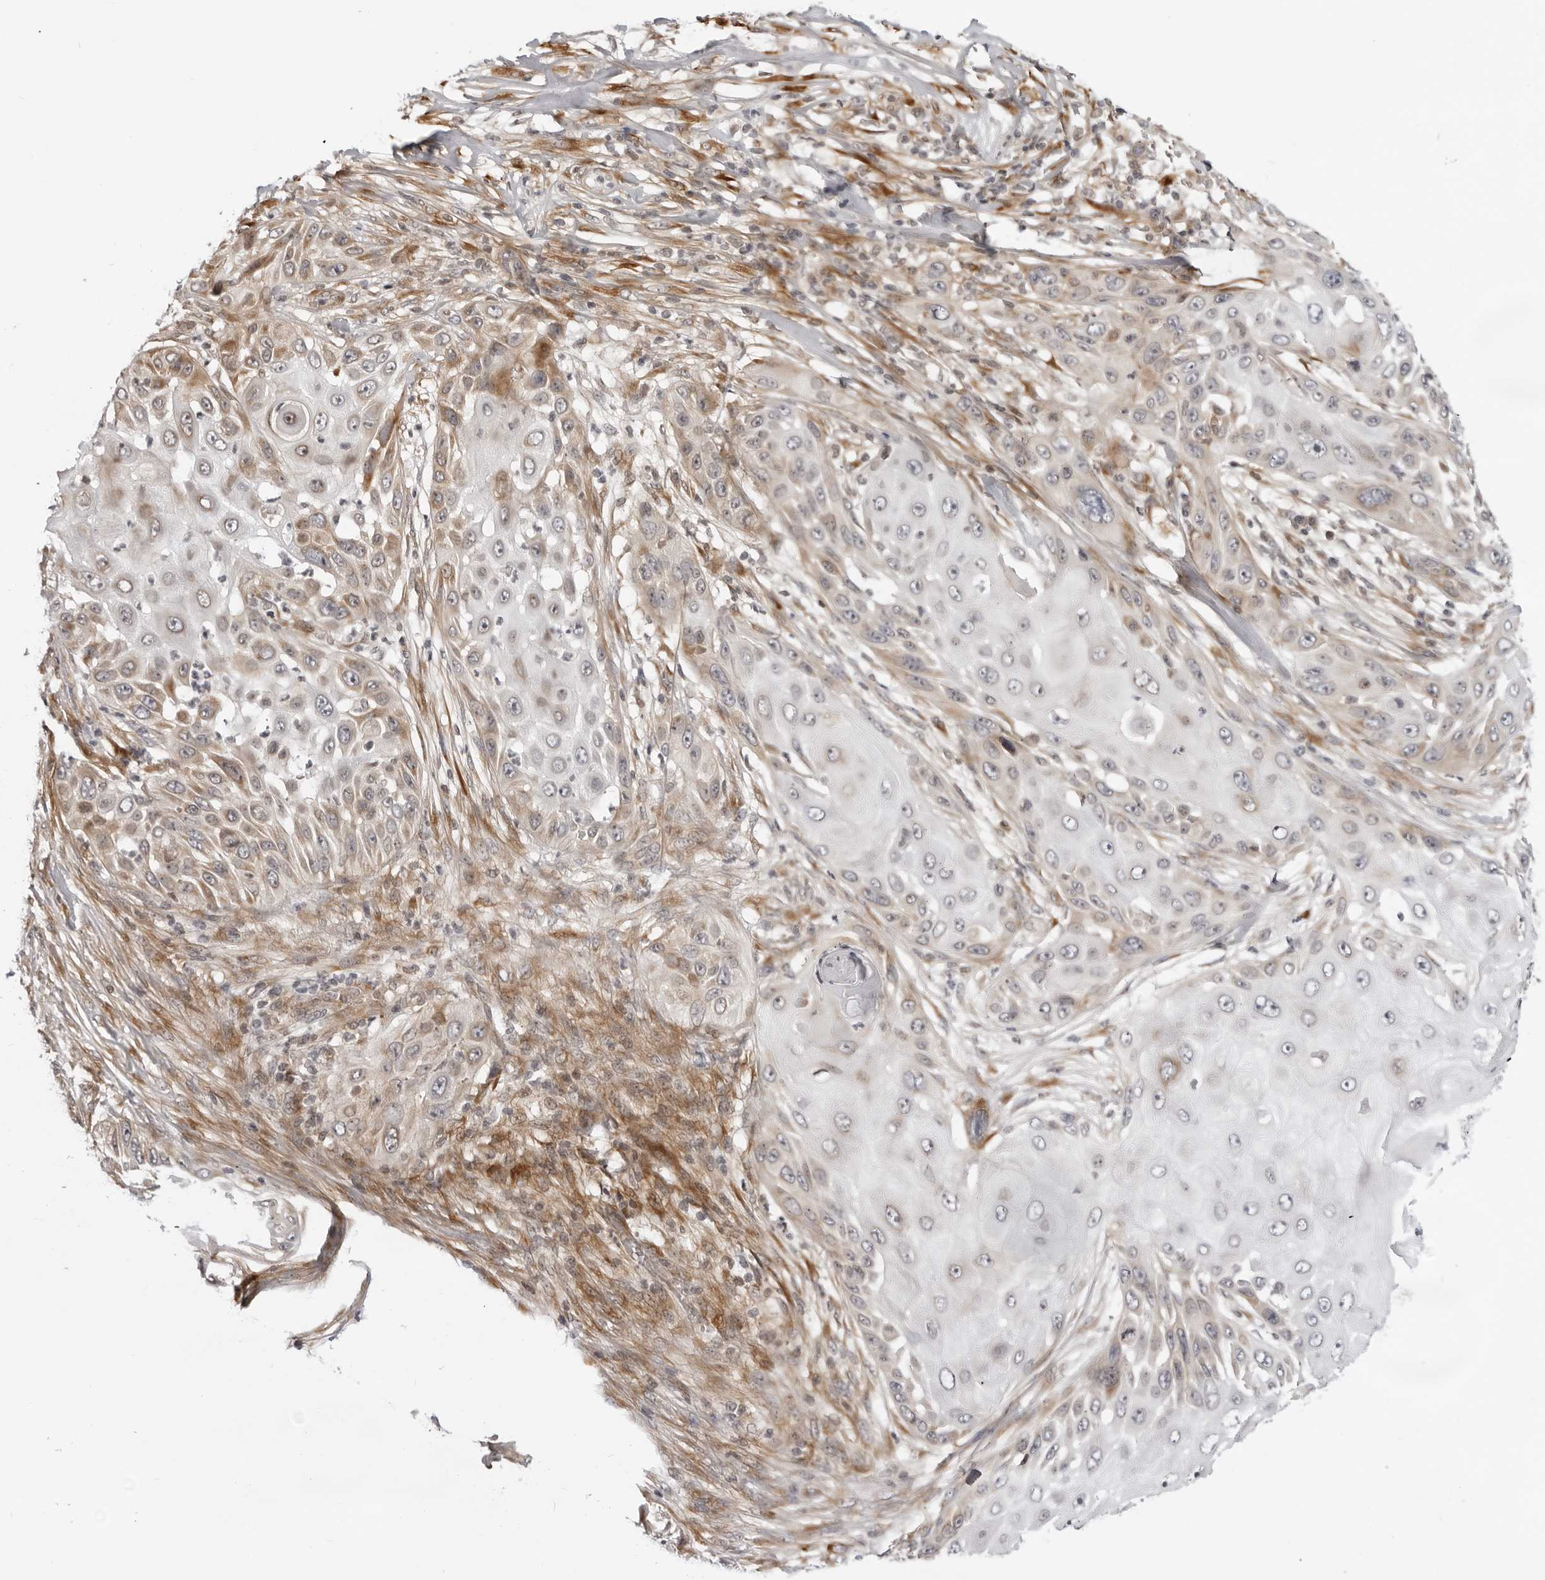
{"staining": {"intensity": "moderate", "quantity": "<25%", "location": "cytoplasmic/membranous"}, "tissue": "skin cancer", "cell_type": "Tumor cells", "image_type": "cancer", "snomed": [{"axis": "morphology", "description": "Squamous cell carcinoma, NOS"}, {"axis": "topography", "description": "Skin"}], "caption": "Immunohistochemical staining of squamous cell carcinoma (skin) demonstrates low levels of moderate cytoplasmic/membranous staining in about <25% of tumor cells.", "gene": "SRGAP2", "patient": {"sex": "female", "age": 44}}